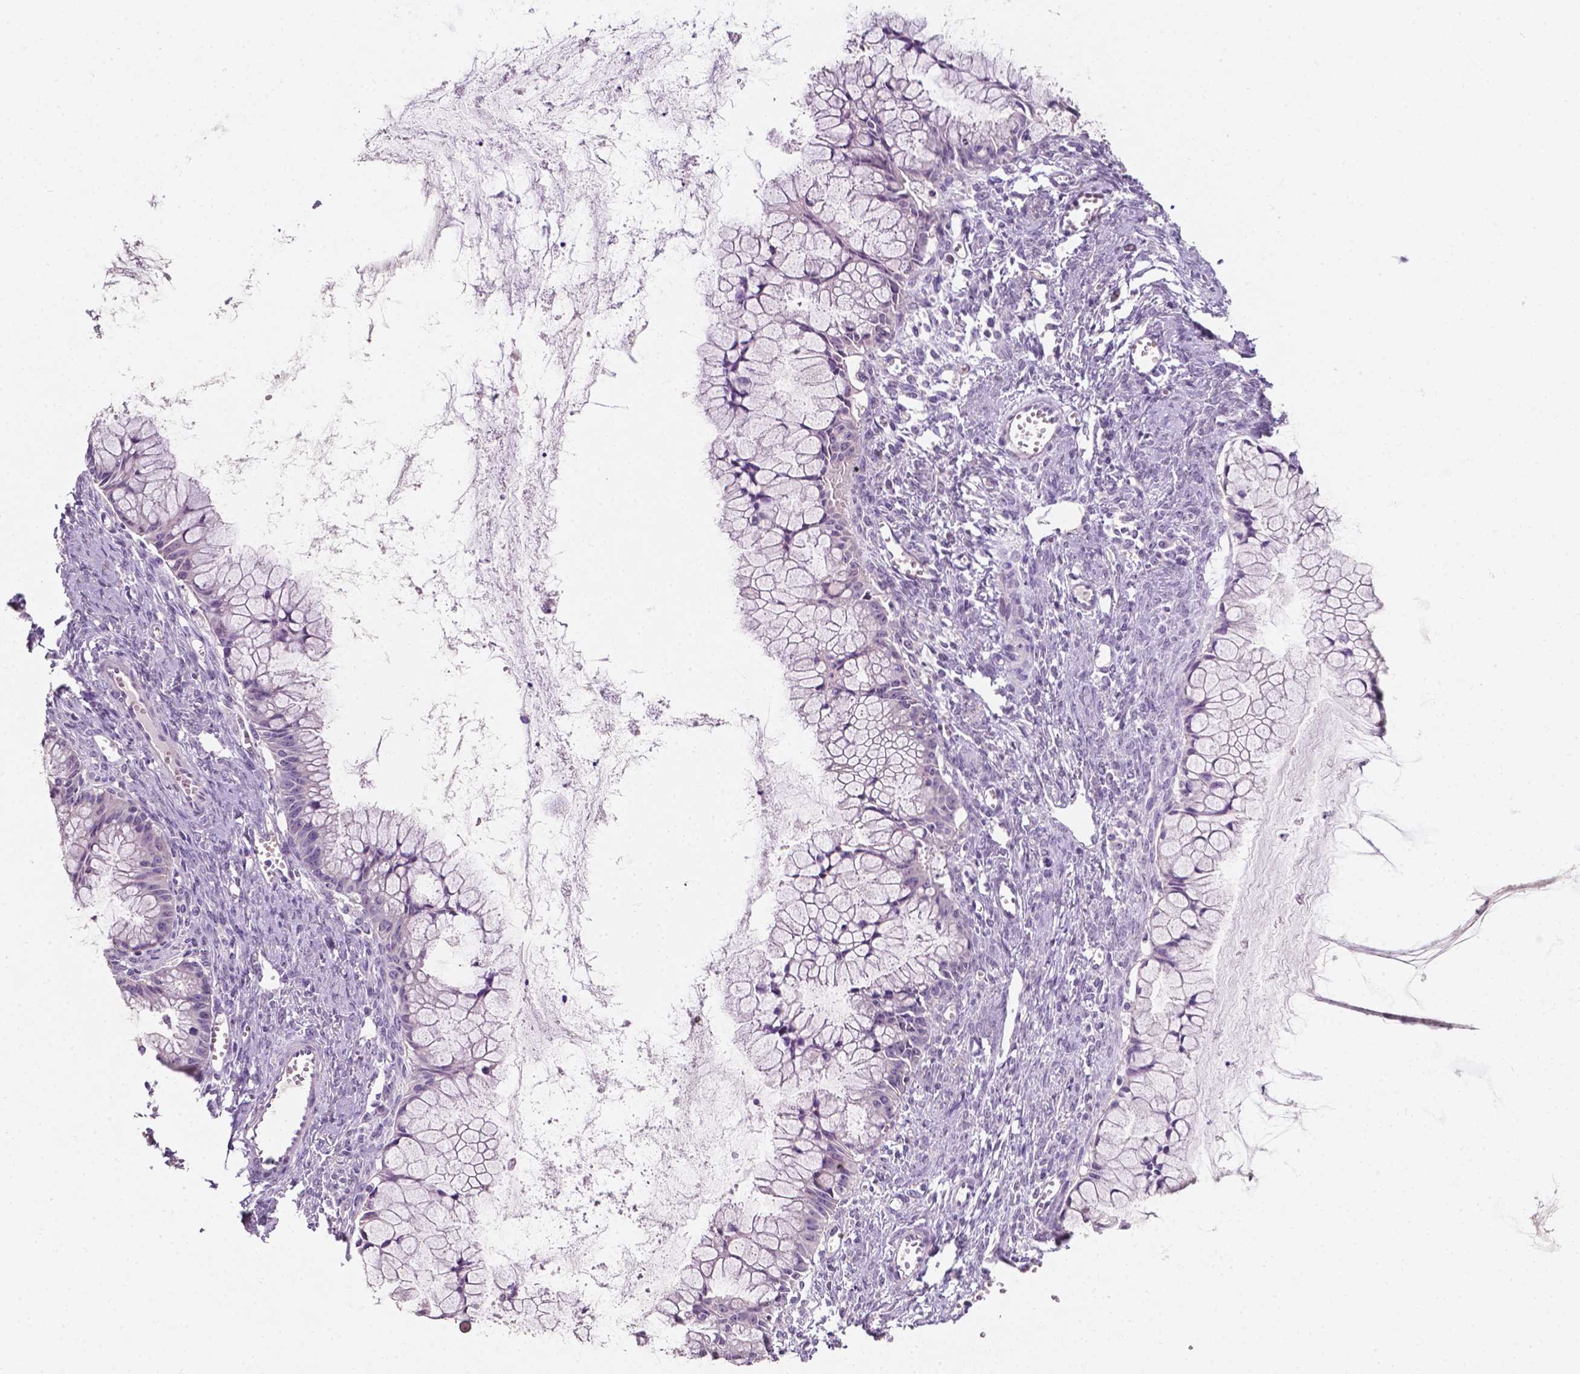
{"staining": {"intensity": "negative", "quantity": "none", "location": "none"}, "tissue": "ovarian cancer", "cell_type": "Tumor cells", "image_type": "cancer", "snomed": [{"axis": "morphology", "description": "Cystadenocarcinoma, mucinous, NOS"}, {"axis": "topography", "description": "Ovary"}], "caption": "Tumor cells are negative for brown protein staining in mucinous cystadenocarcinoma (ovarian). (DAB immunohistochemistry, high magnification).", "gene": "EGFR", "patient": {"sex": "female", "age": 41}}